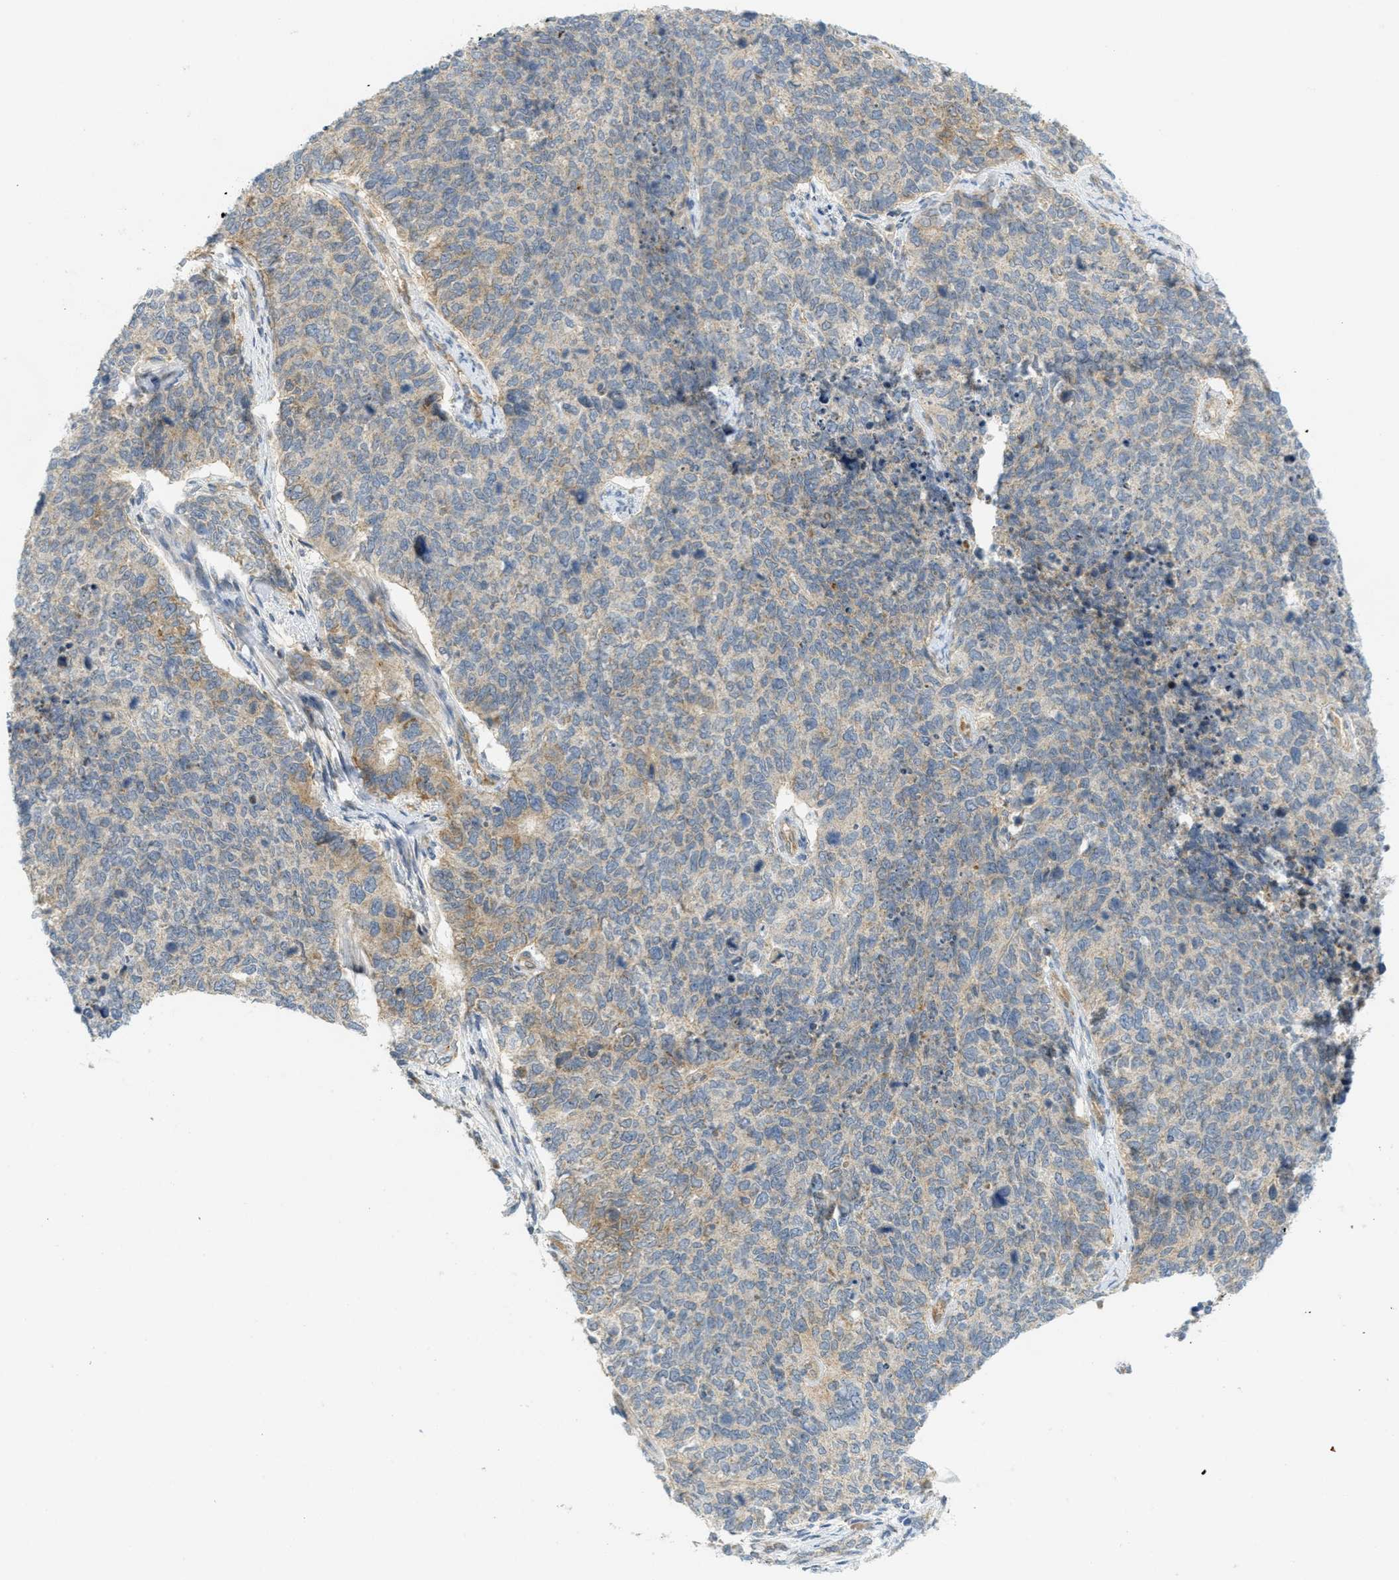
{"staining": {"intensity": "moderate", "quantity": "<25%", "location": "cytoplasmic/membranous"}, "tissue": "cervical cancer", "cell_type": "Tumor cells", "image_type": "cancer", "snomed": [{"axis": "morphology", "description": "Squamous cell carcinoma, NOS"}, {"axis": "topography", "description": "Cervix"}], "caption": "The histopathology image demonstrates immunohistochemical staining of cervical cancer. There is moderate cytoplasmic/membranous positivity is seen in about <25% of tumor cells.", "gene": "PROC", "patient": {"sex": "female", "age": 63}}